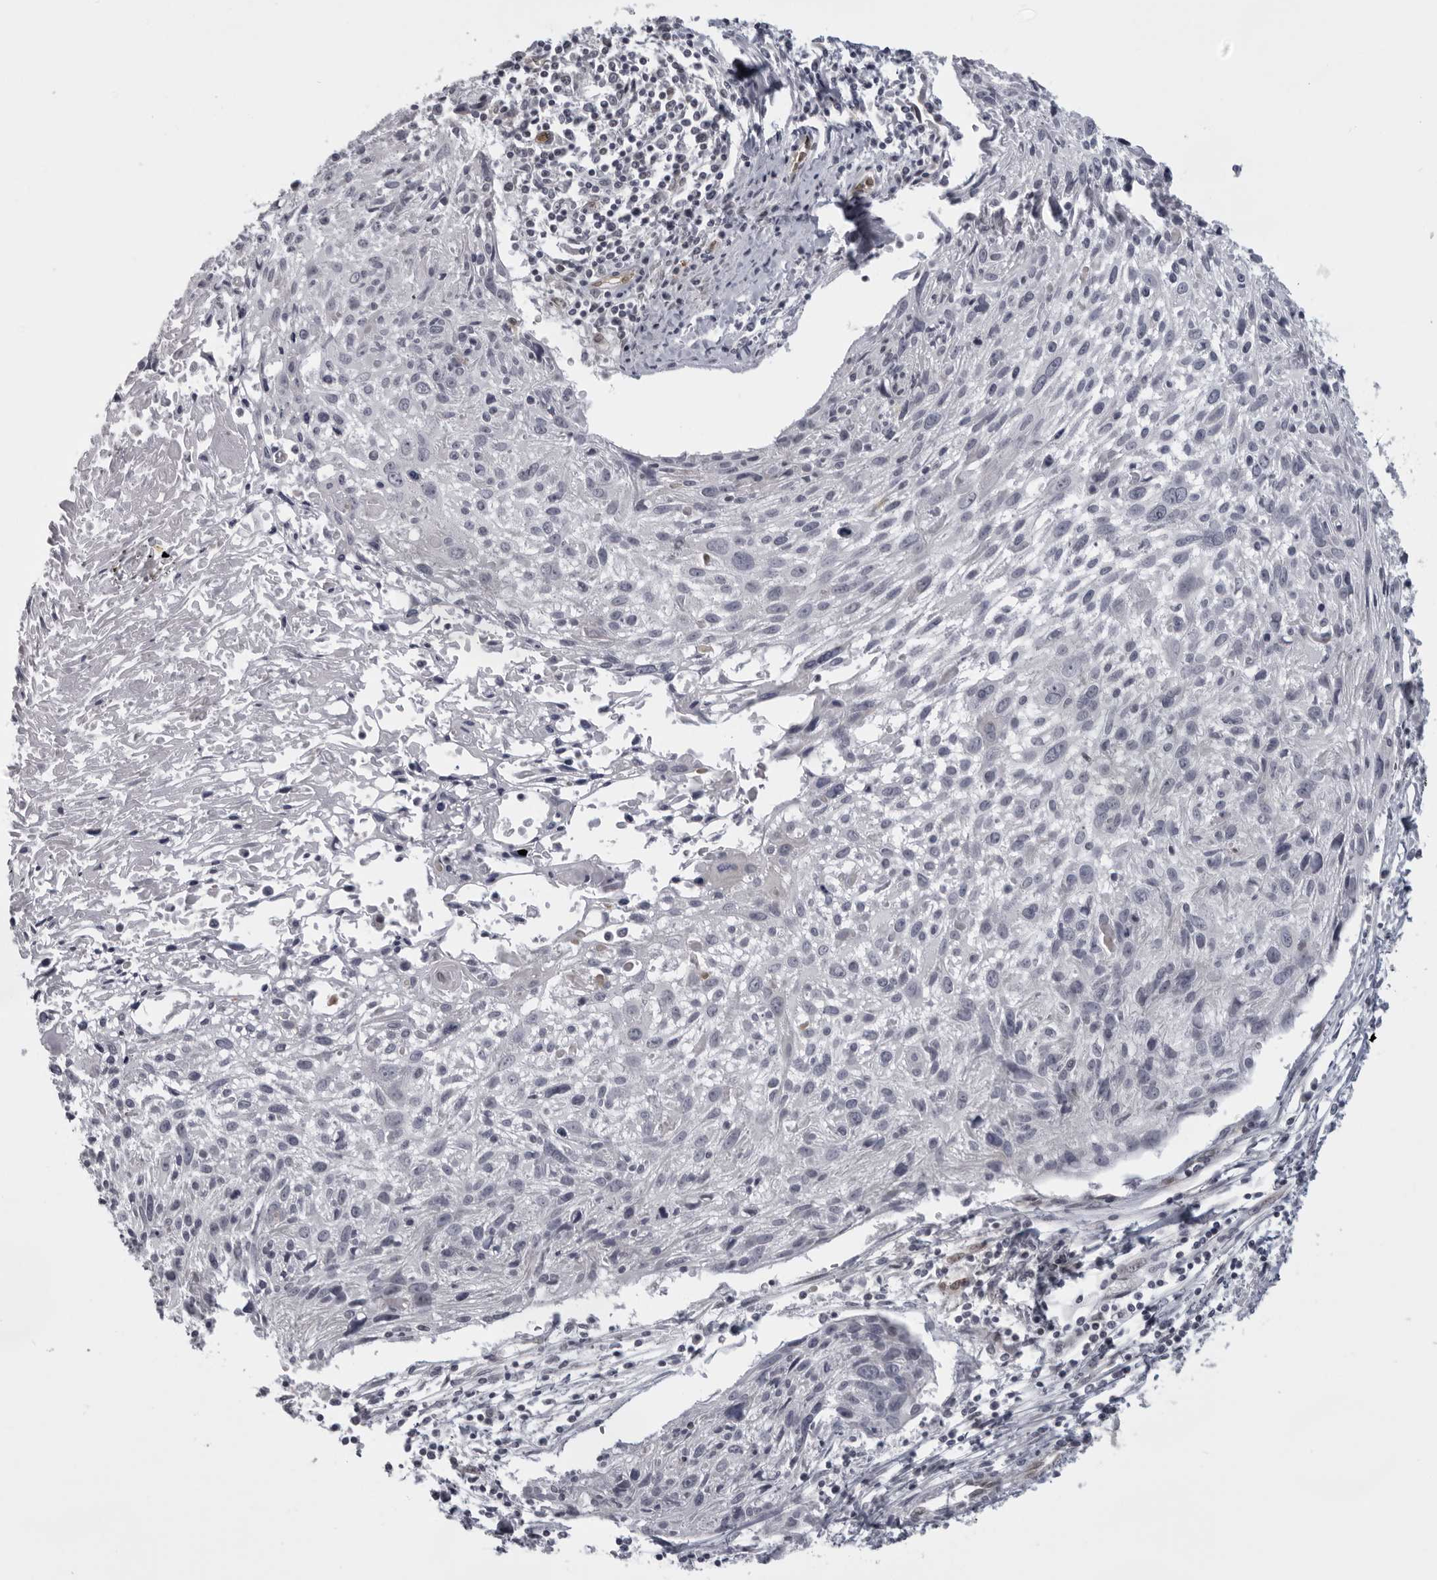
{"staining": {"intensity": "negative", "quantity": "none", "location": "none"}, "tissue": "cervical cancer", "cell_type": "Tumor cells", "image_type": "cancer", "snomed": [{"axis": "morphology", "description": "Squamous cell carcinoma, NOS"}, {"axis": "topography", "description": "Cervix"}], "caption": "Human cervical squamous cell carcinoma stained for a protein using immunohistochemistry demonstrates no expression in tumor cells.", "gene": "MAPK12", "patient": {"sex": "female", "age": 51}}